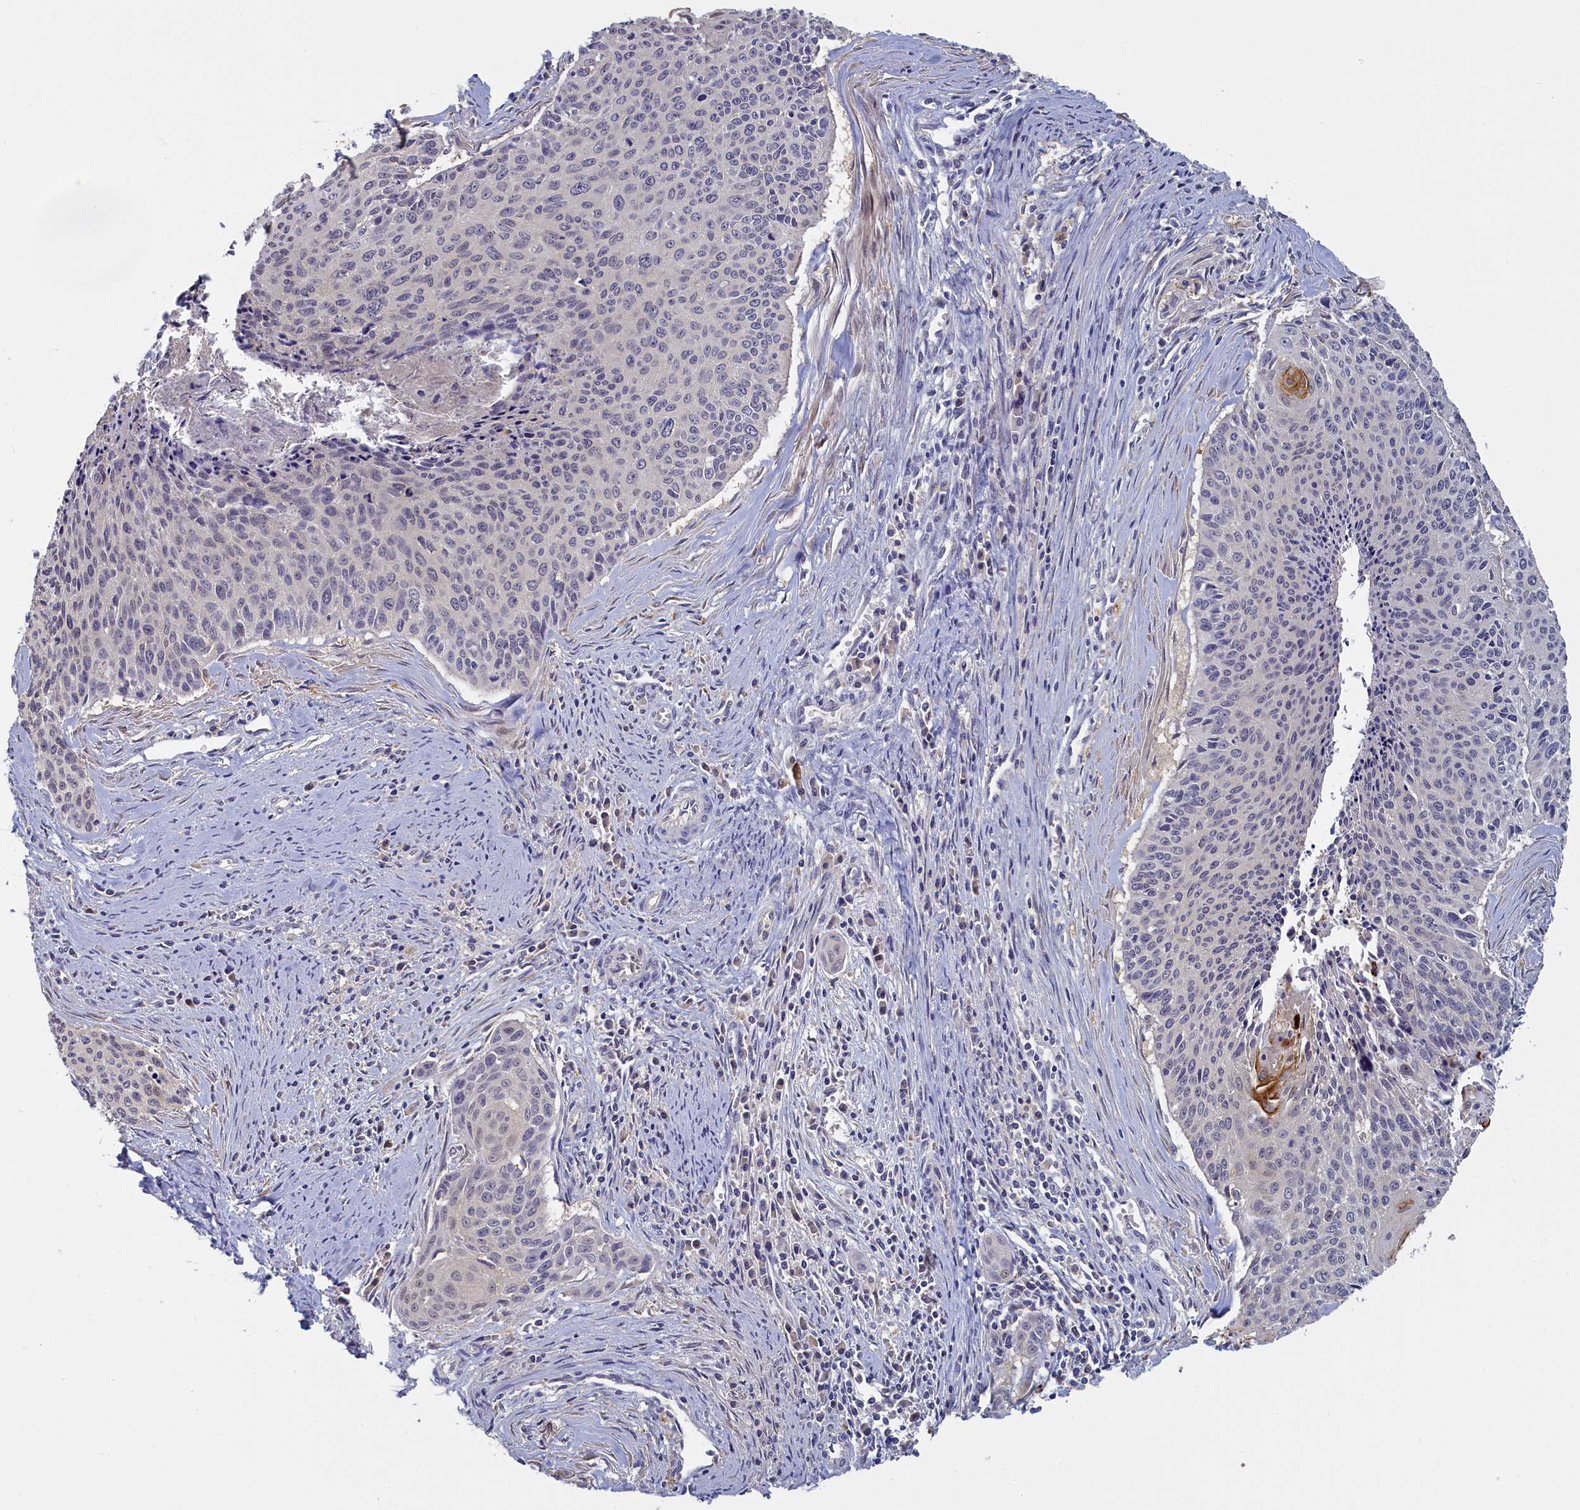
{"staining": {"intensity": "negative", "quantity": "none", "location": "none"}, "tissue": "cervical cancer", "cell_type": "Tumor cells", "image_type": "cancer", "snomed": [{"axis": "morphology", "description": "Squamous cell carcinoma, NOS"}, {"axis": "topography", "description": "Cervix"}], "caption": "Tumor cells show no significant protein staining in squamous cell carcinoma (cervical).", "gene": "UCHL3", "patient": {"sex": "female", "age": 55}}